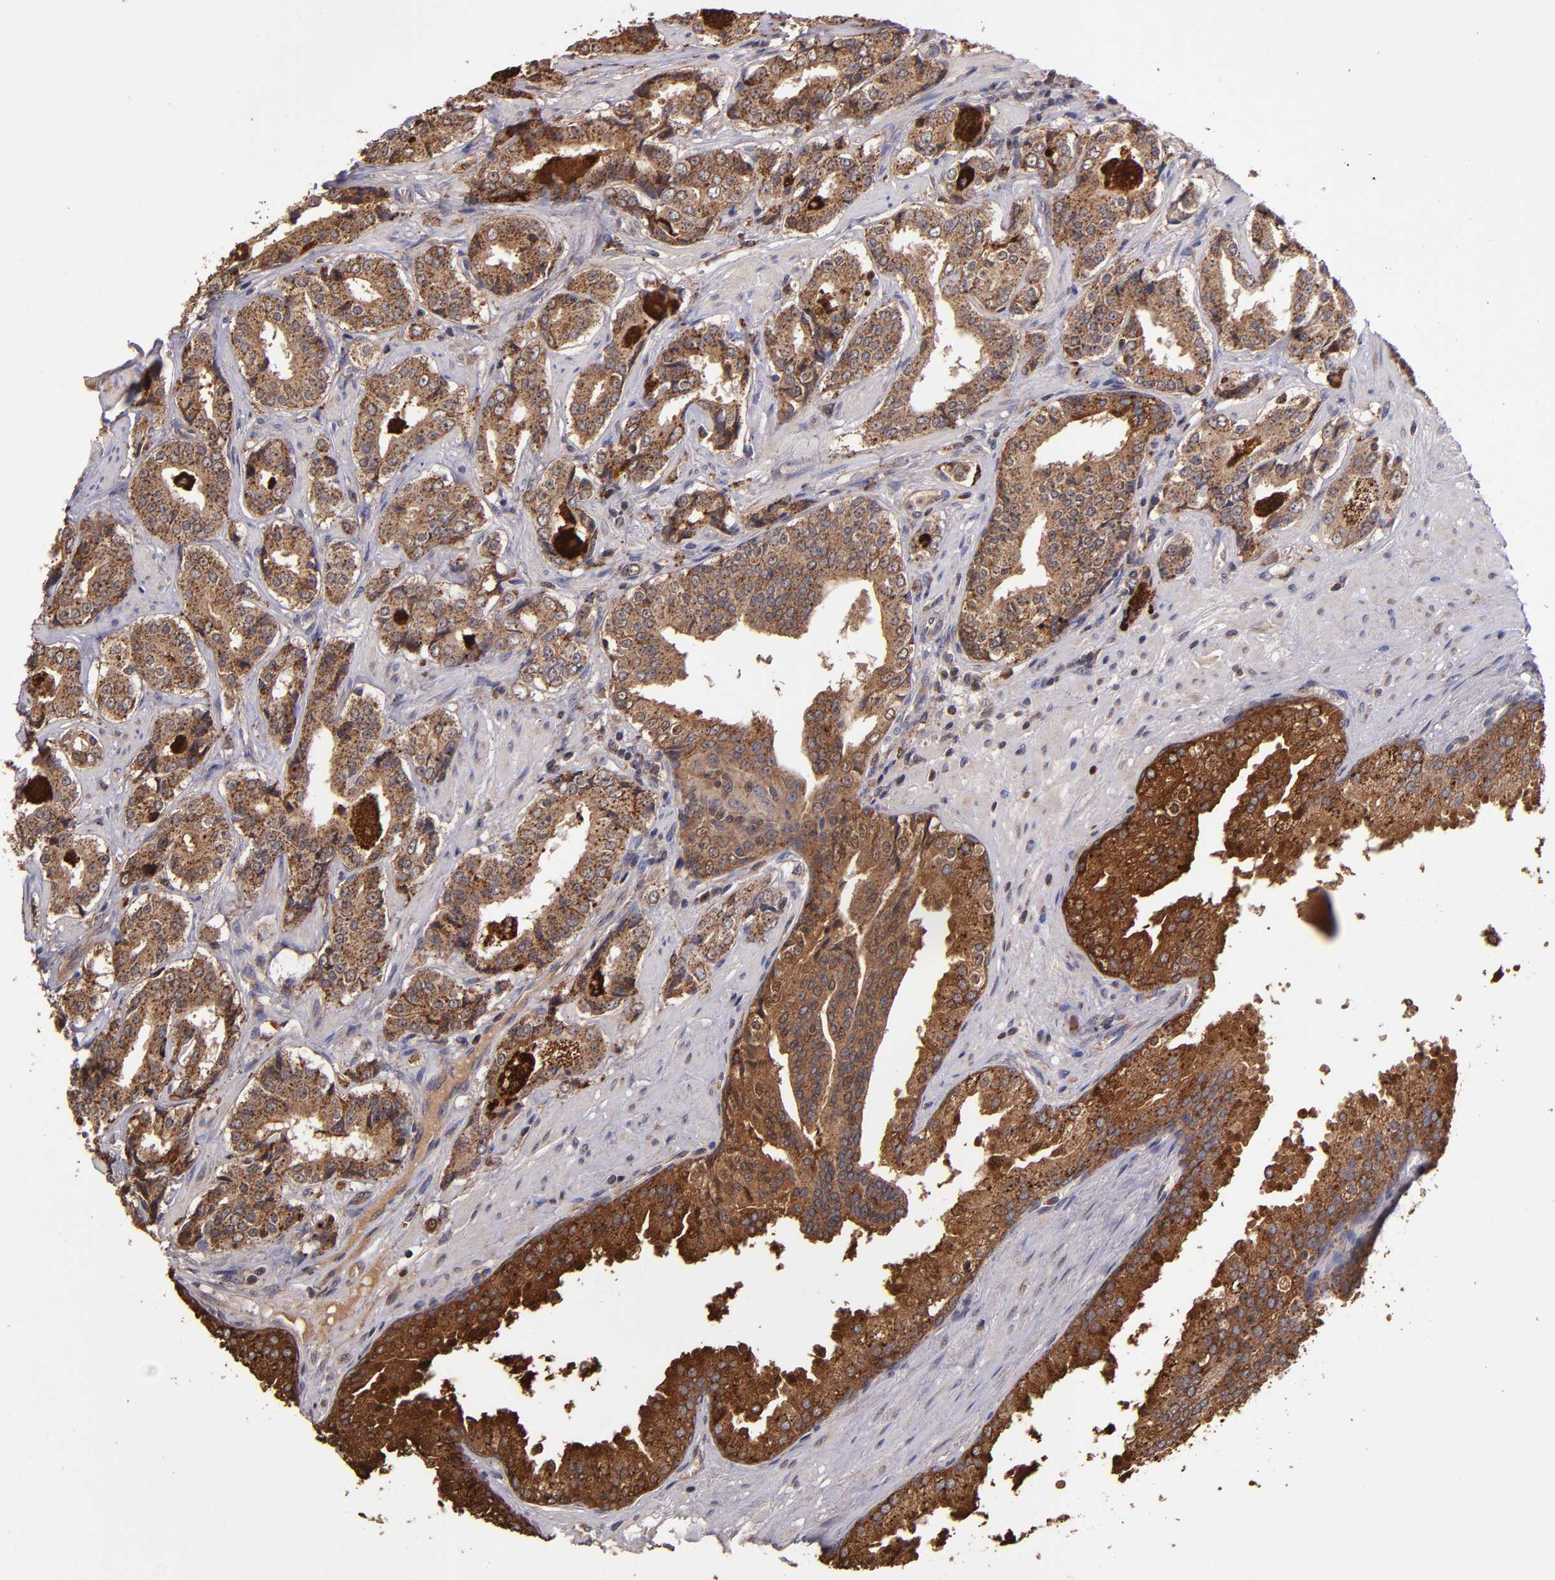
{"staining": {"intensity": "strong", "quantity": ">75%", "location": "cytoplasmic/membranous"}, "tissue": "prostate cancer", "cell_type": "Tumor cells", "image_type": "cancer", "snomed": [{"axis": "morphology", "description": "Adenocarcinoma, Medium grade"}, {"axis": "topography", "description": "Prostate"}], "caption": "Human prostate cancer stained for a protein (brown) shows strong cytoplasmic/membranous positive staining in about >75% of tumor cells.", "gene": "EIF4ENIF1", "patient": {"sex": "male", "age": 60}}